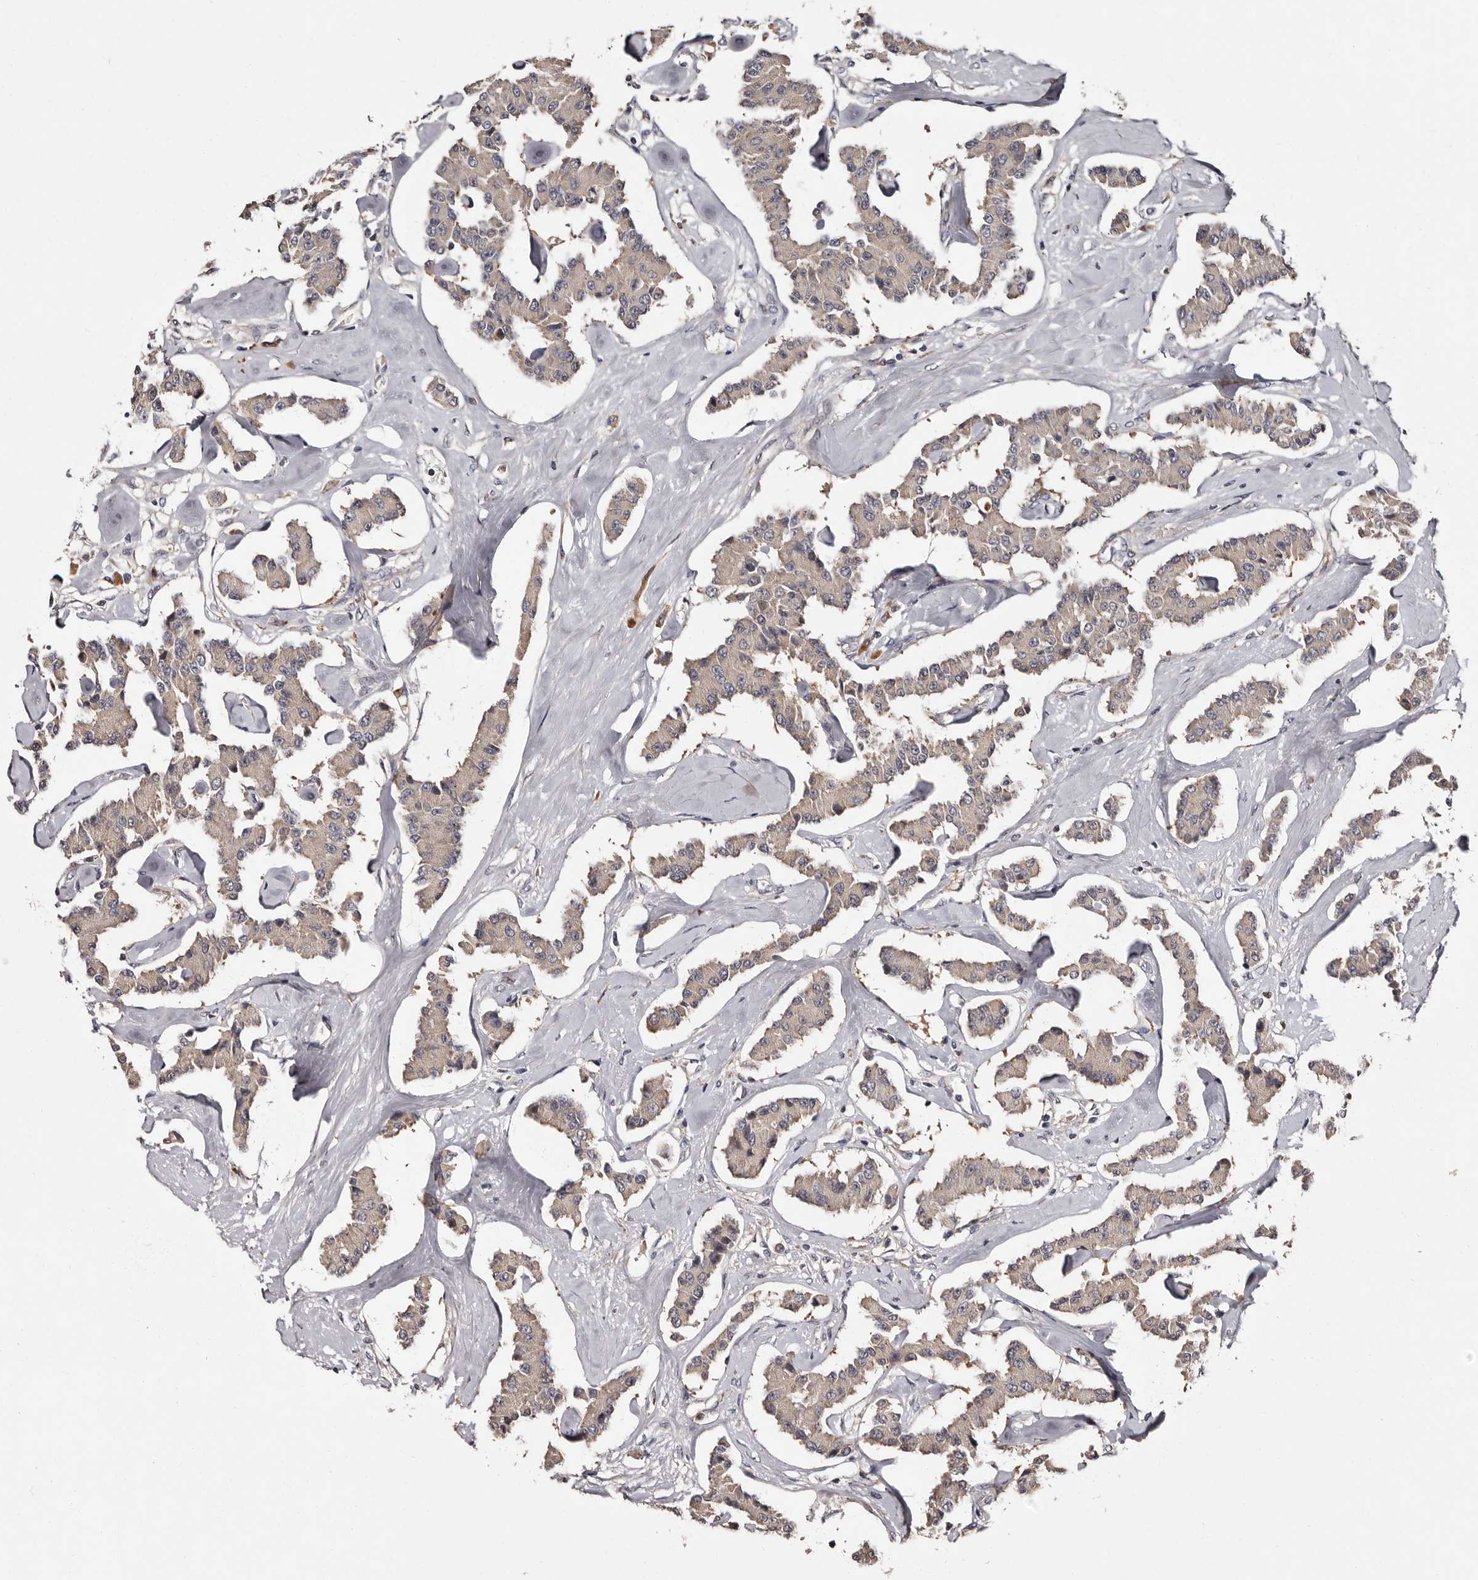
{"staining": {"intensity": "weak", "quantity": ">75%", "location": "cytoplasmic/membranous"}, "tissue": "carcinoid", "cell_type": "Tumor cells", "image_type": "cancer", "snomed": [{"axis": "morphology", "description": "Carcinoid, malignant, NOS"}, {"axis": "topography", "description": "Pancreas"}], "caption": "There is low levels of weak cytoplasmic/membranous expression in tumor cells of malignant carcinoid, as demonstrated by immunohistochemical staining (brown color).", "gene": "DNPH1", "patient": {"sex": "male", "age": 41}}